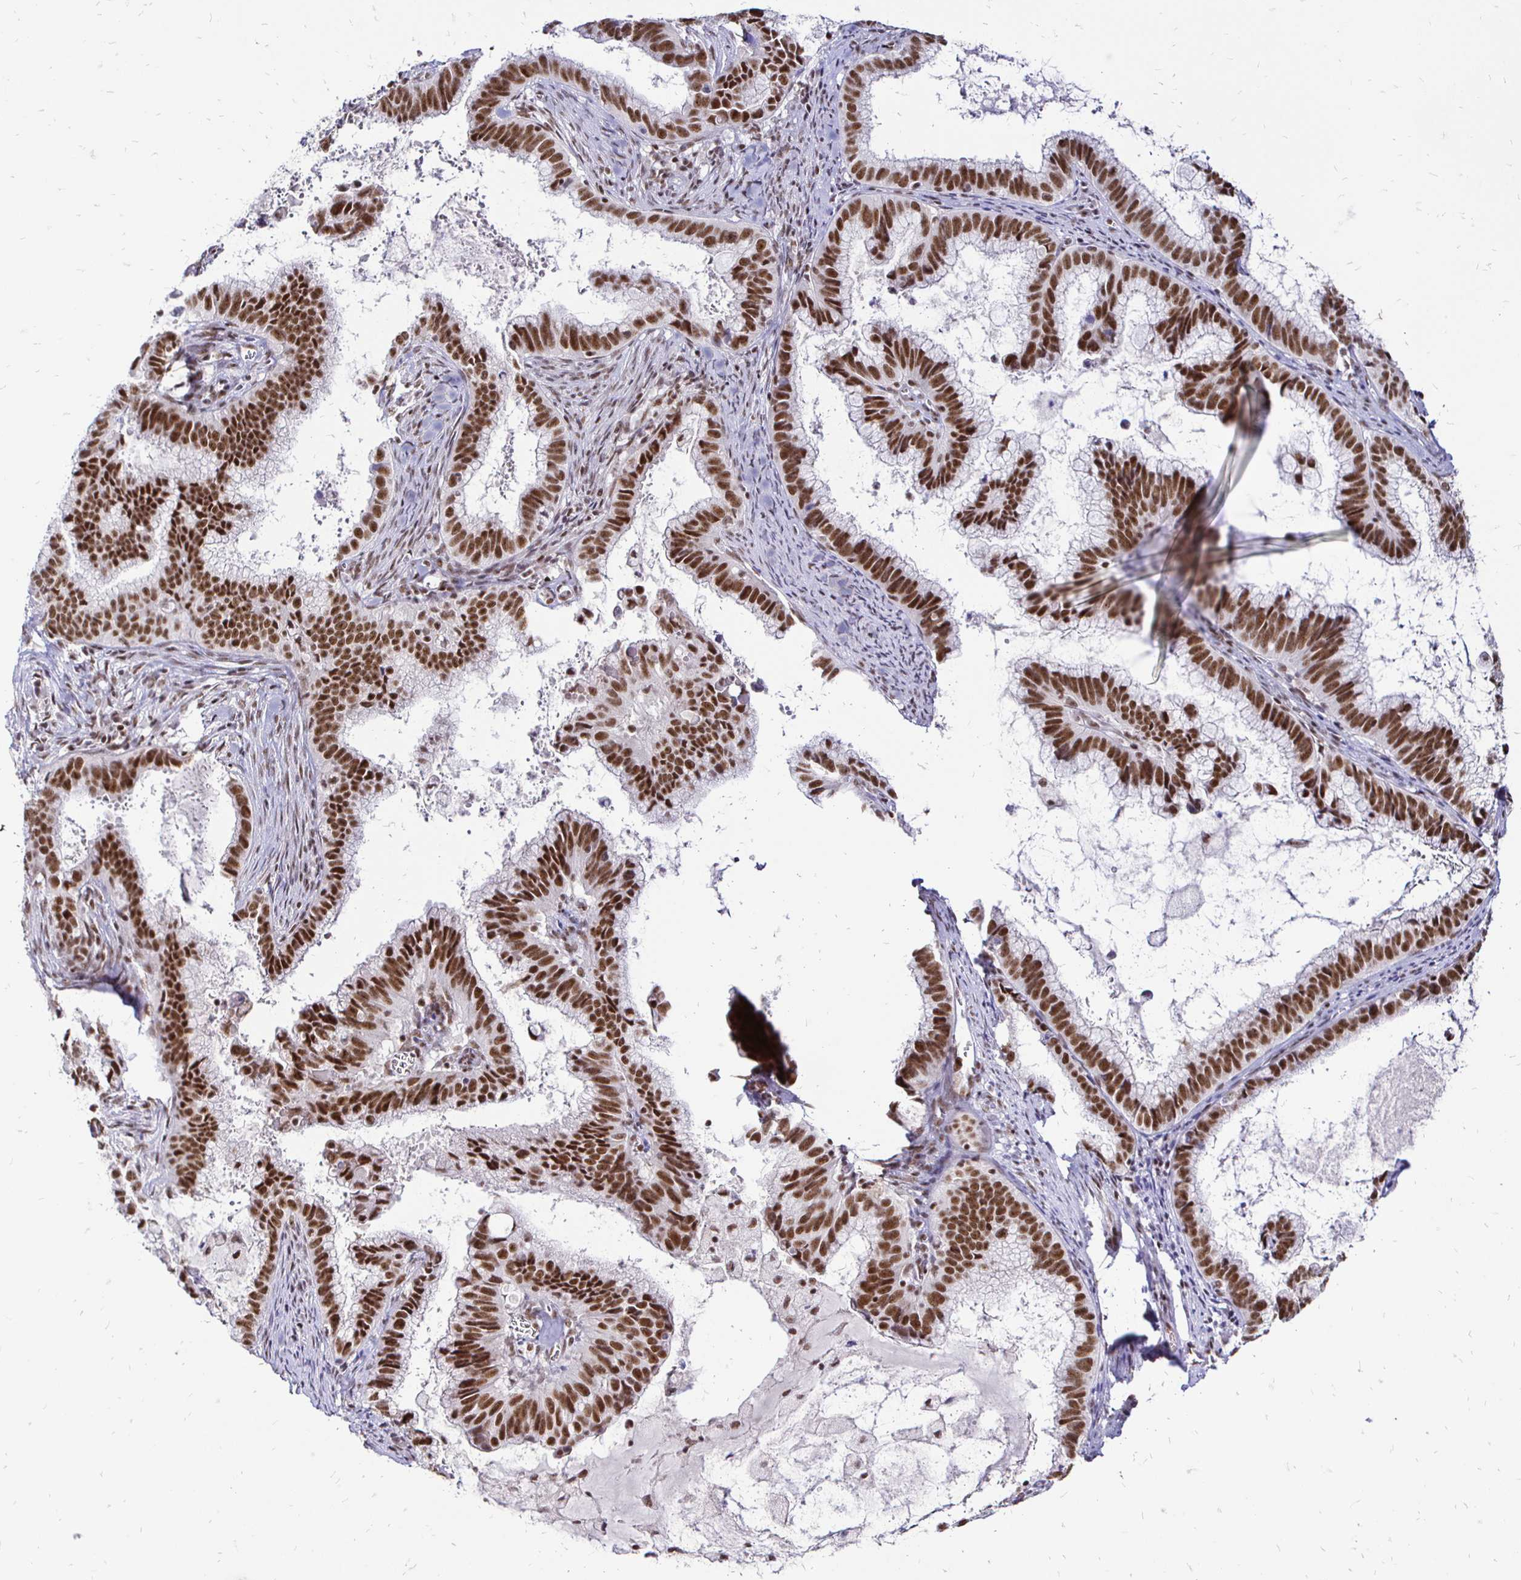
{"staining": {"intensity": "strong", "quantity": ">75%", "location": "nuclear"}, "tissue": "cervical cancer", "cell_type": "Tumor cells", "image_type": "cancer", "snomed": [{"axis": "morphology", "description": "Adenocarcinoma, NOS"}, {"axis": "topography", "description": "Cervix"}], "caption": "This is an image of immunohistochemistry staining of cervical adenocarcinoma, which shows strong staining in the nuclear of tumor cells.", "gene": "SIN3A", "patient": {"sex": "female", "age": 61}}